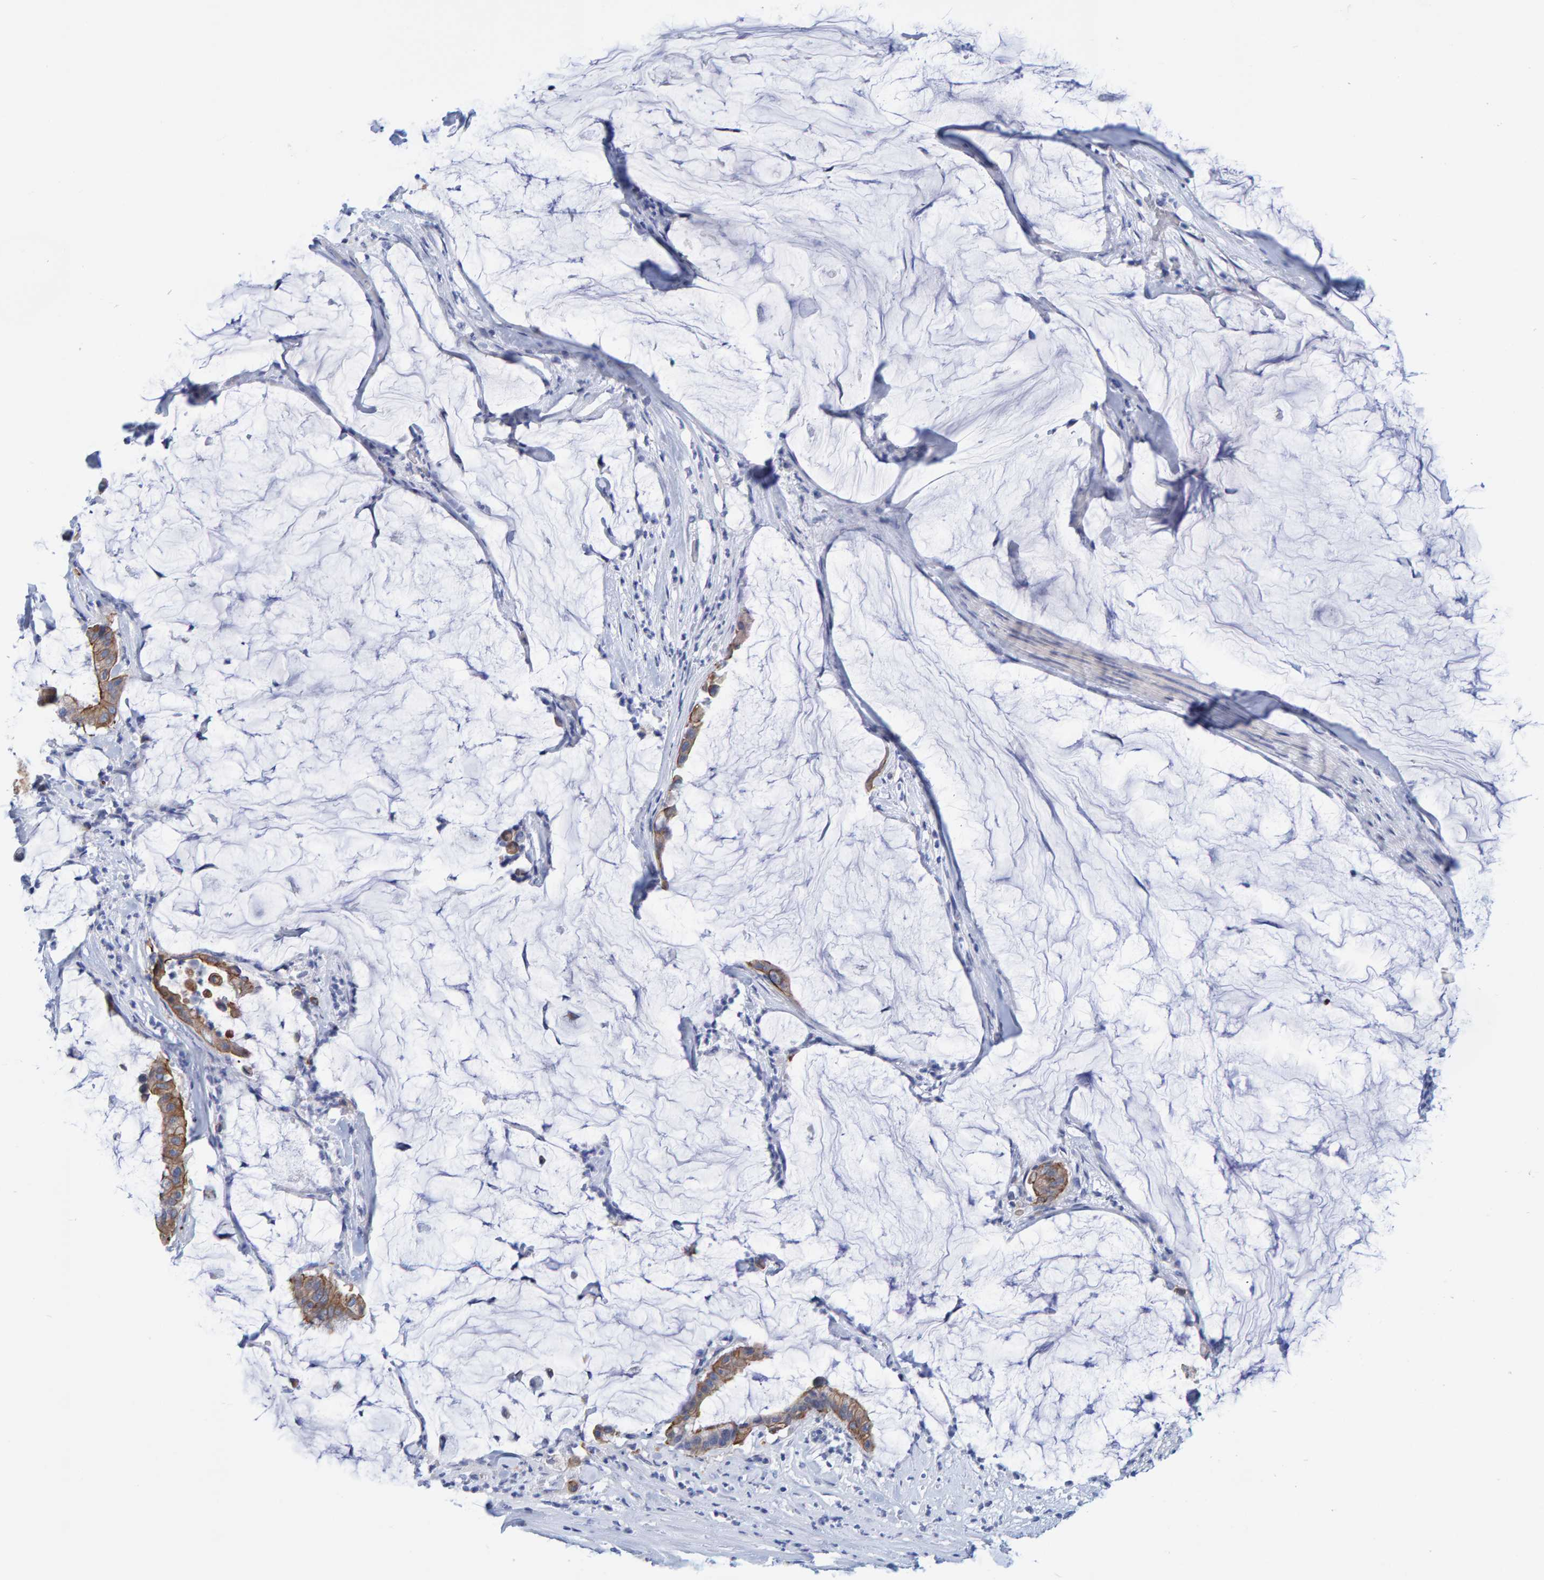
{"staining": {"intensity": "moderate", "quantity": ">75%", "location": "cytoplasmic/membranous"}, "tissue": "pancreatic cancer", "cell_type": "Tumor cells", "image_type": "cancer", "snomed": [{"axis": "morphology", "description": "Adenocarcinoma, NOS"}, {"axis": "topography", "description": "Pancreas"}], "caption": "Protein analysis of pancreatic cancer (adenocarcinoma) tissue reveals moderate cytoplasmic/membranous staining in about >75% of tumor cells.", "gene": "JAKMIP3", "patient": {"sex": "male", "age": 41}}